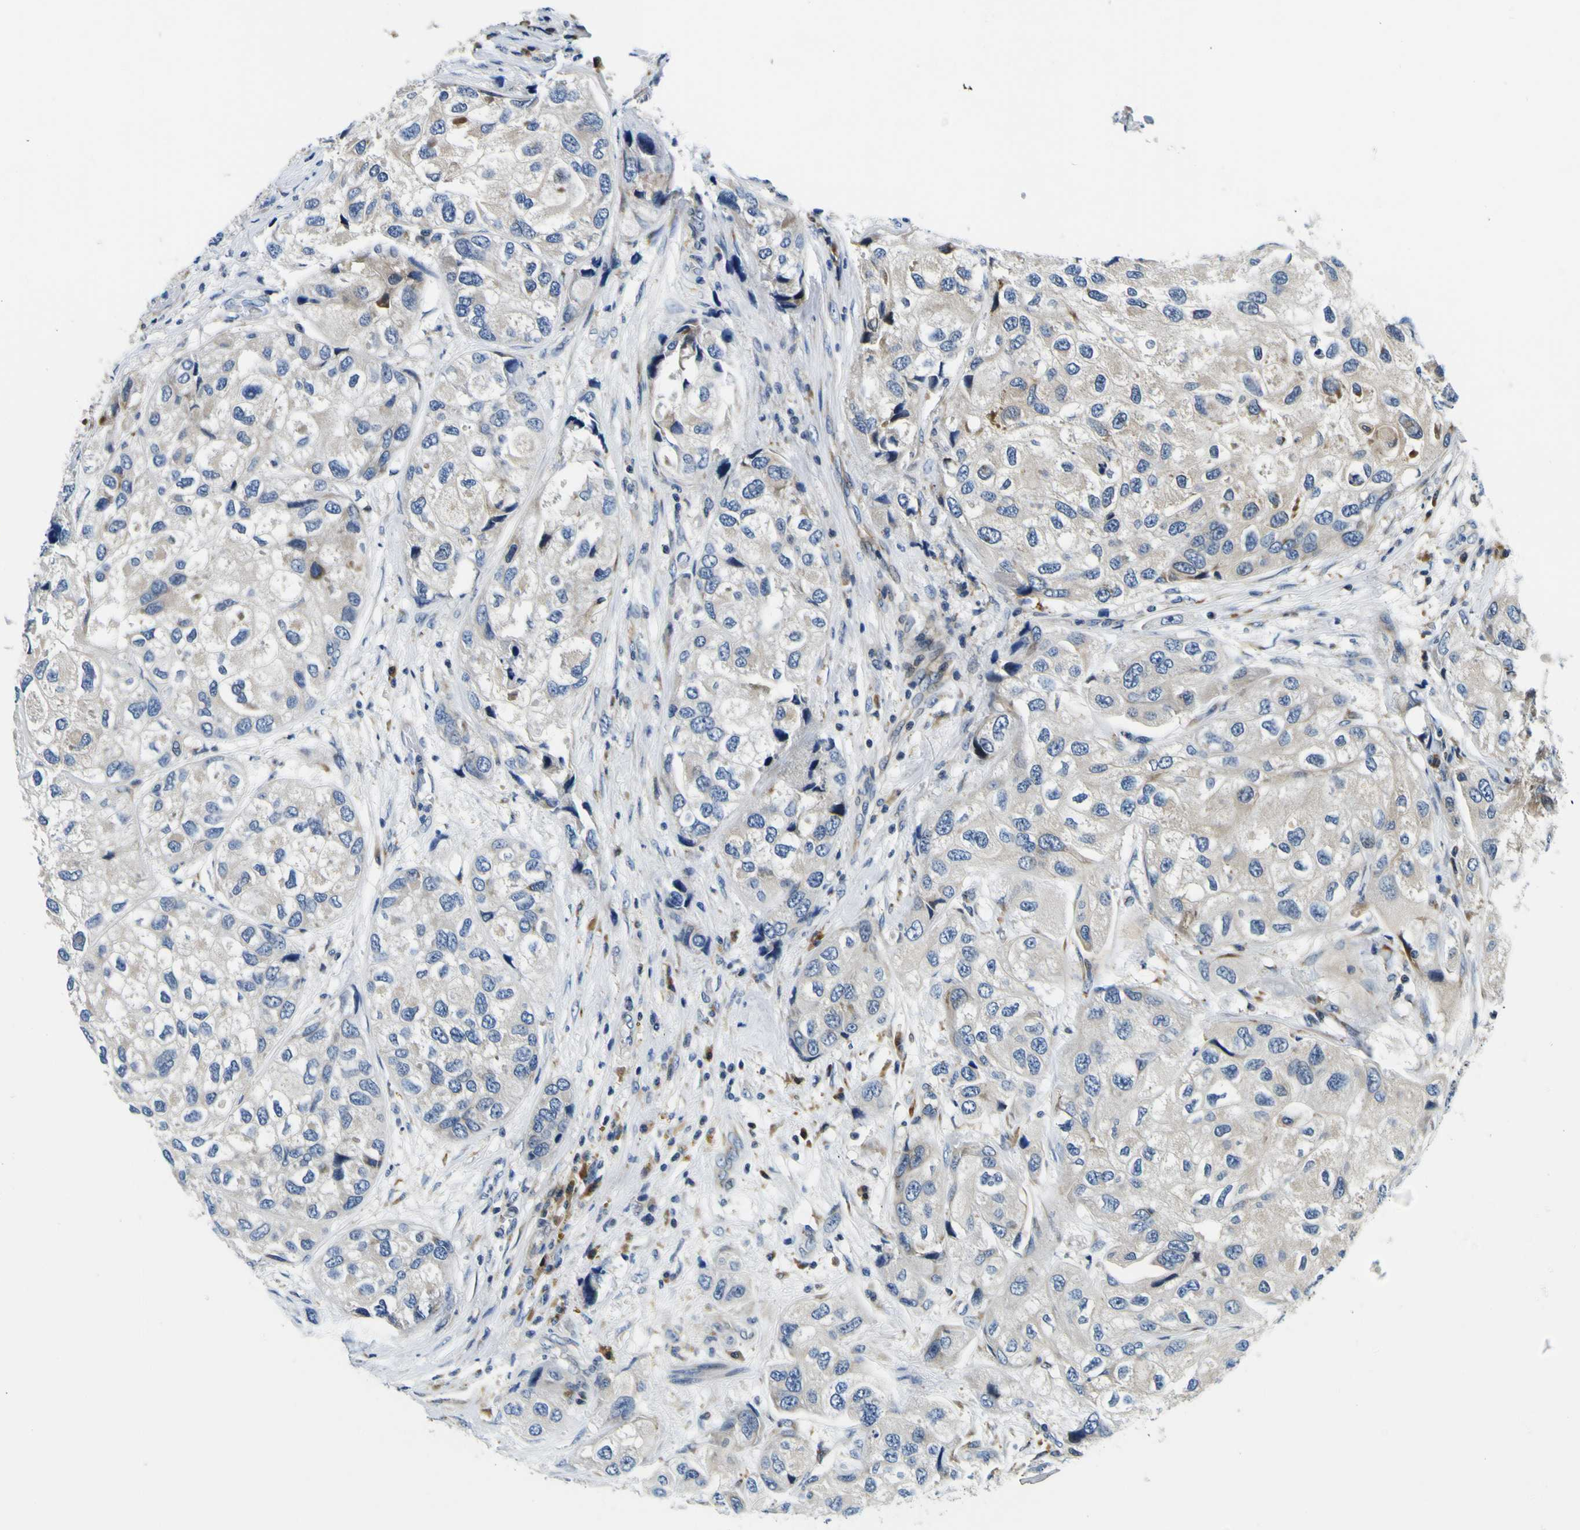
{"staining": {"intensity": "weak", "quantity": "<25%", "location": "cytoplasmic/membranous"}, "tissue": "urothelial cancer", "cell_type": "Tumor cells", "image_type": "cancer", "snomed": [{"axis": "morphology", "description": "Urothelial carcinoma, High grade"}, {"axis": "topography", "description": "Urinary bladder"}], "caption": "Histopathology image shows no protein staining in tumor cells of urothelial carcinoma (high-grade) tissue.", "gene": "NLRP3", "patient": {"sex": "female", "age": 64}}